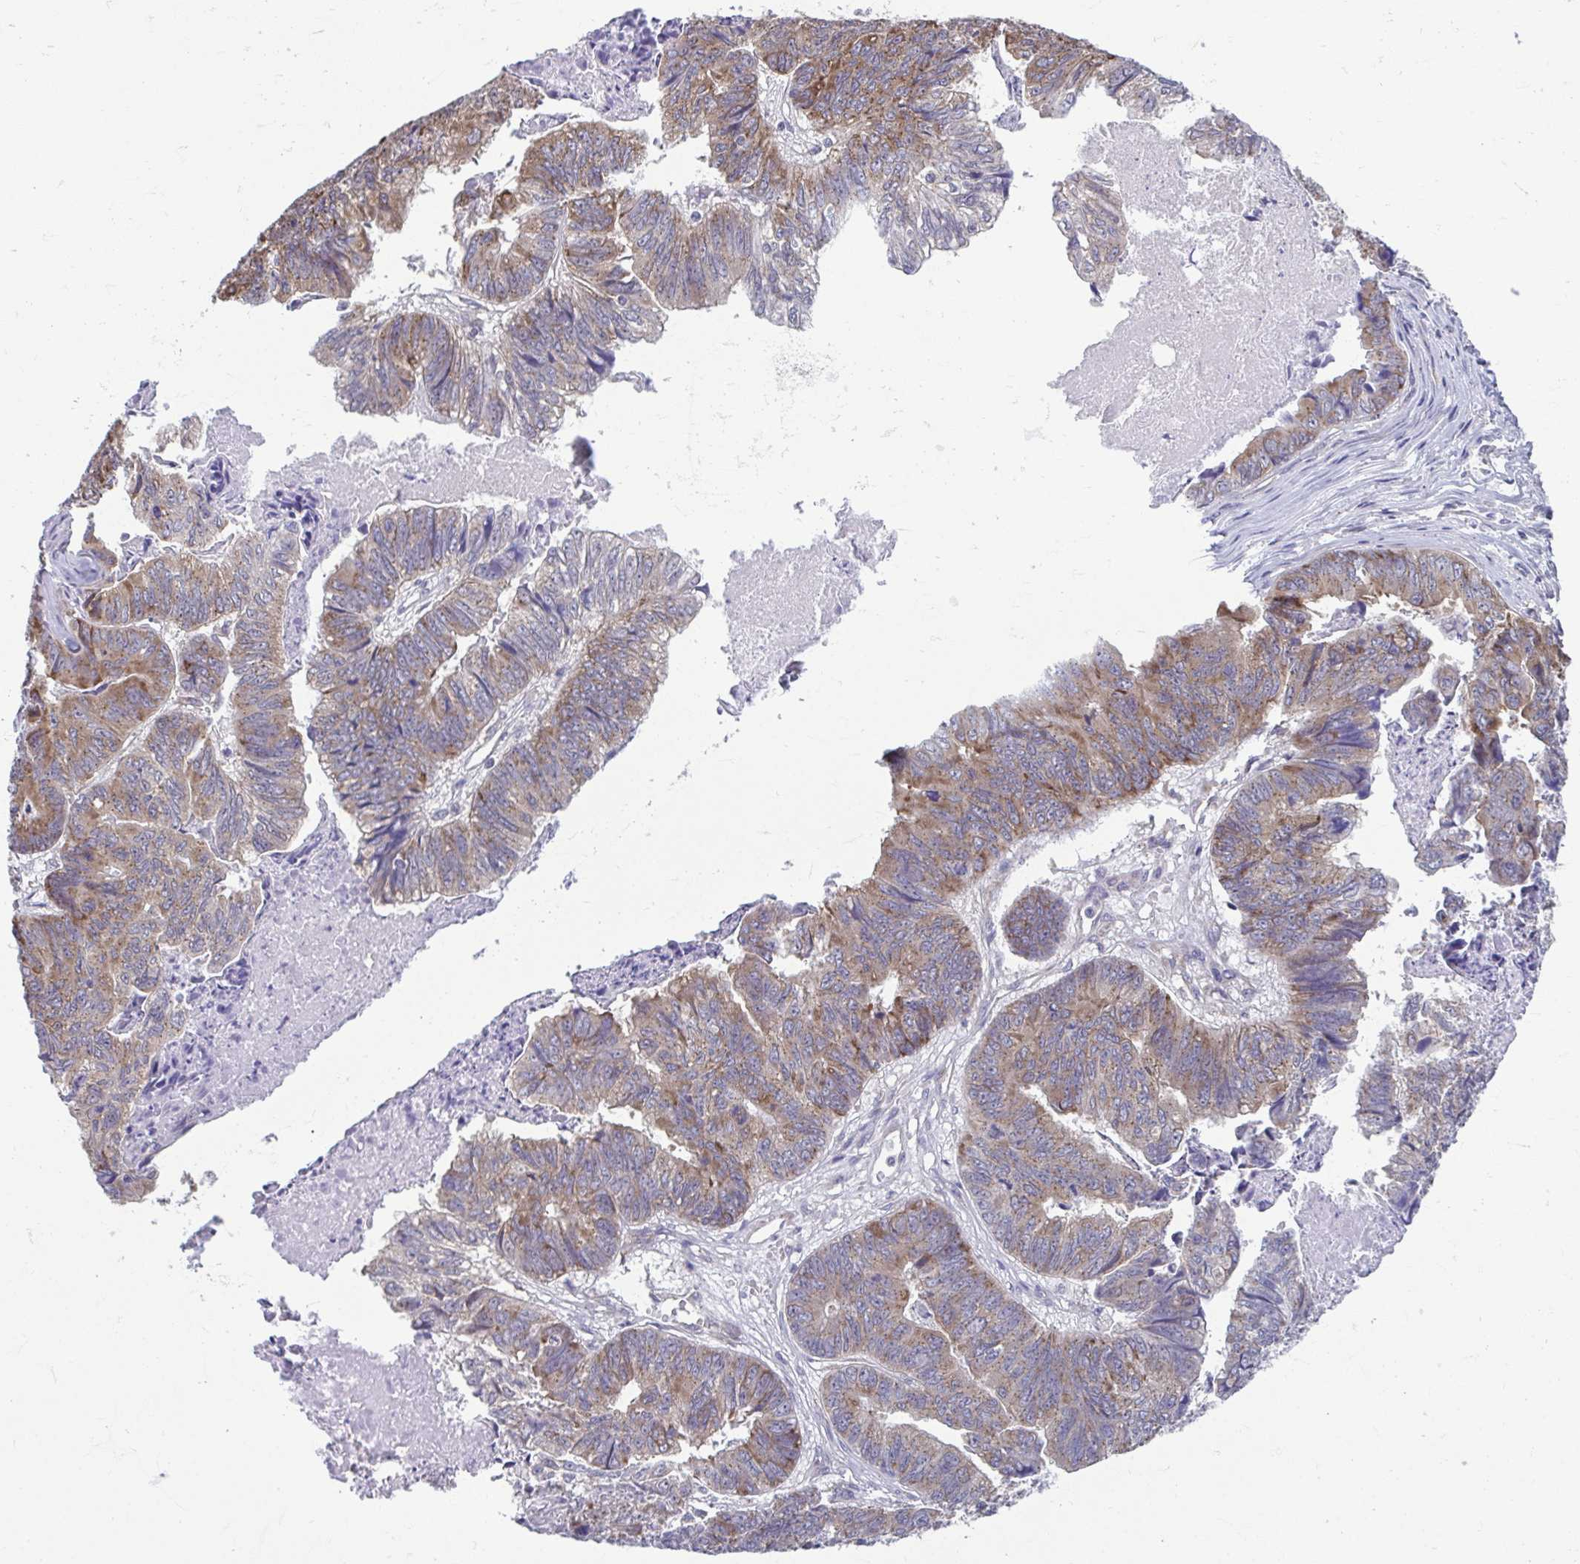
{"staining": {"intensity": "weak", "quantity": ">75%", "location": "cytoplasmic/membranous"}, "tissue": "stomach cancer", "cell_type": "Tumor cells", "image_type": "cancer", "snomed": [{"axis": "morphology", "description": "Adenocarcinoma, NOS"}, {"axis": "topography", "description": "Stomach, lower"}], "caption": "Tumor cells reveal weak cytoplasmic/membranous staining in approximately >75% of cells in stomach cancer.", "gene": "TMEM108", "patient": {"sex": "male", "age": 77}}